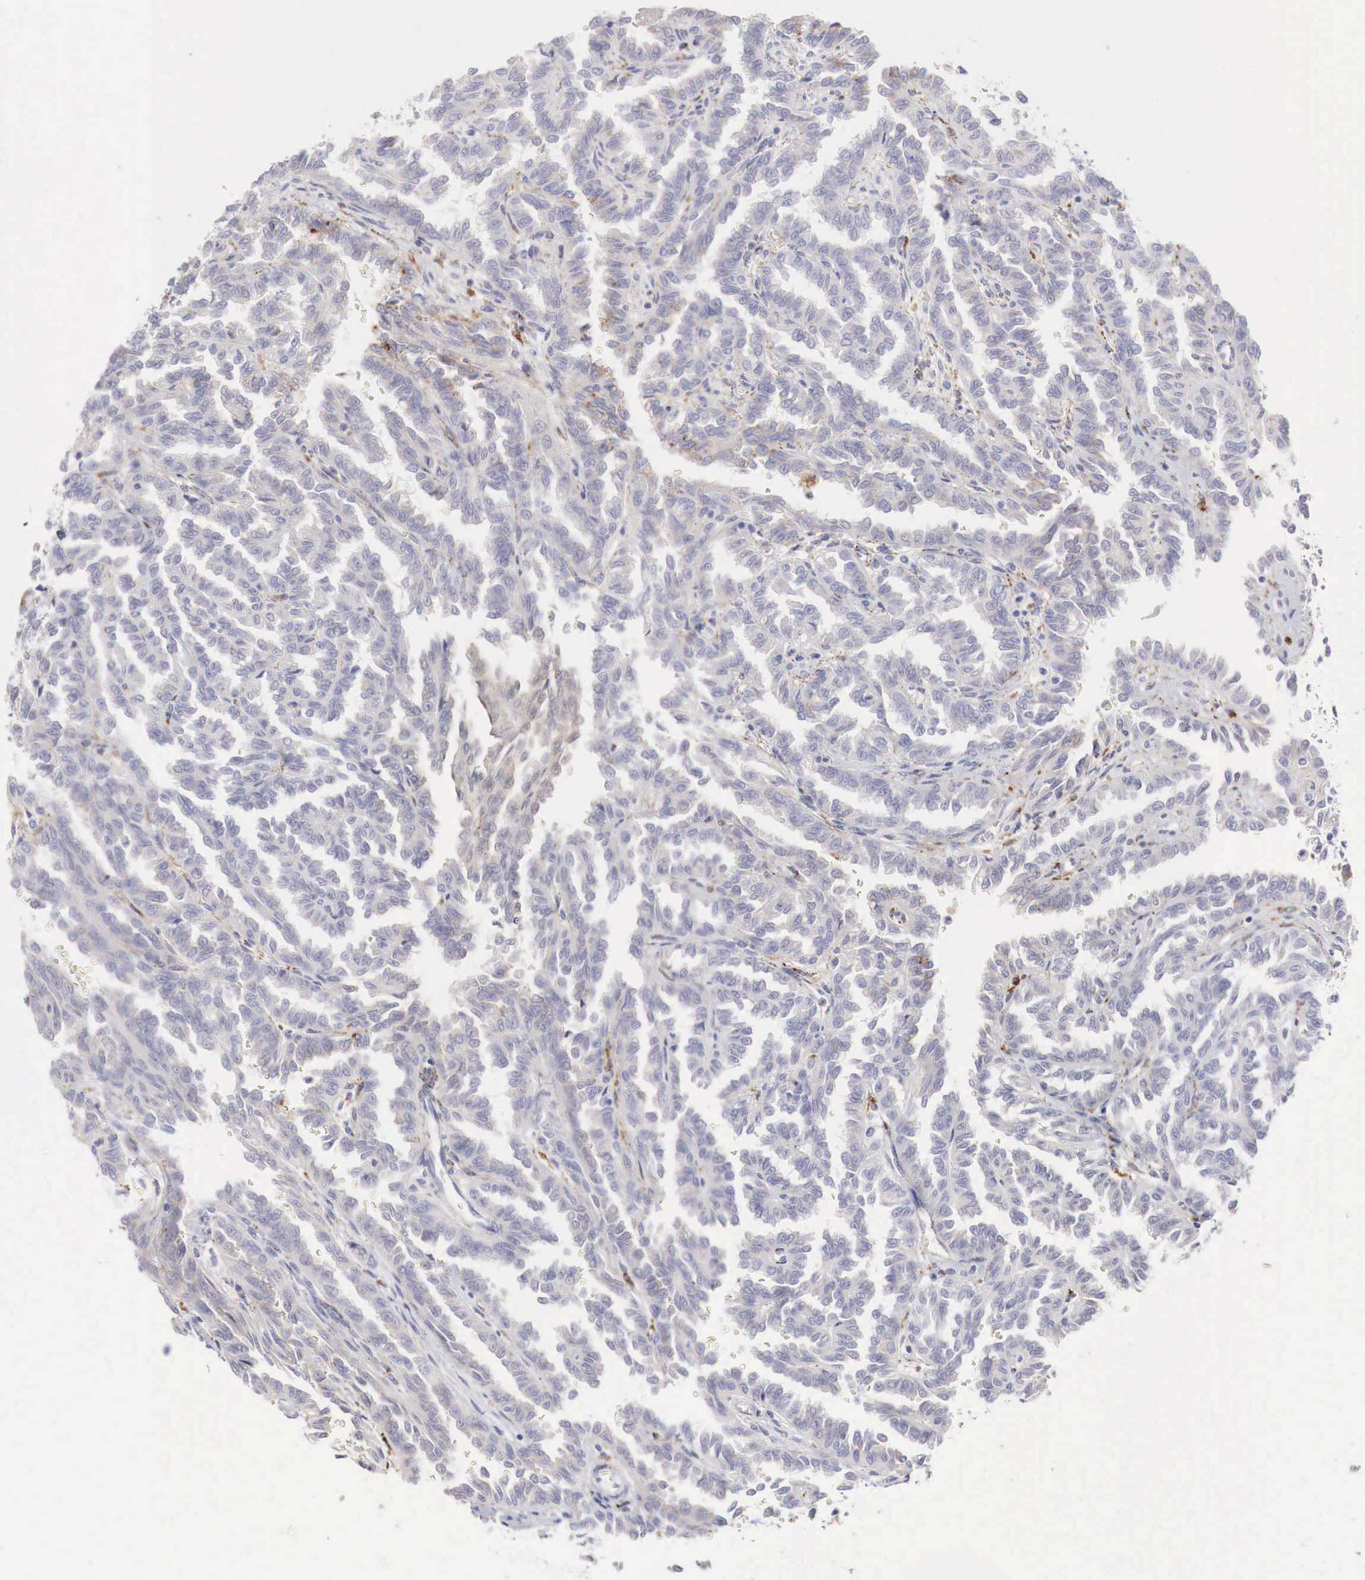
{"staining": {"intensity": "negative", "quantity": "none", "location": "none"}, "tissue": "renal cancer", "cell_type": "Tumor cells", "image_type": "cancer", "snomed": [{"axis": "morphology", "description": "Inflammation, NOS"}, {"axis": "morphology", "description": "Adenocarcinoma, NOS"}, {"axis": "topography", "description": "Kidney"}], "caption": "The image displays no staining of tumor cells in renal cancer (adenocarcinoma). The staining was performed using DAB (3,3'-diaminobenzidine) to visualize the protein expression in brown, while the nuclei were stained in blue with hematoxylin (Magnification: 20x).", "gene": "GLA", "patient": {"sex": "male", "age": 68}}